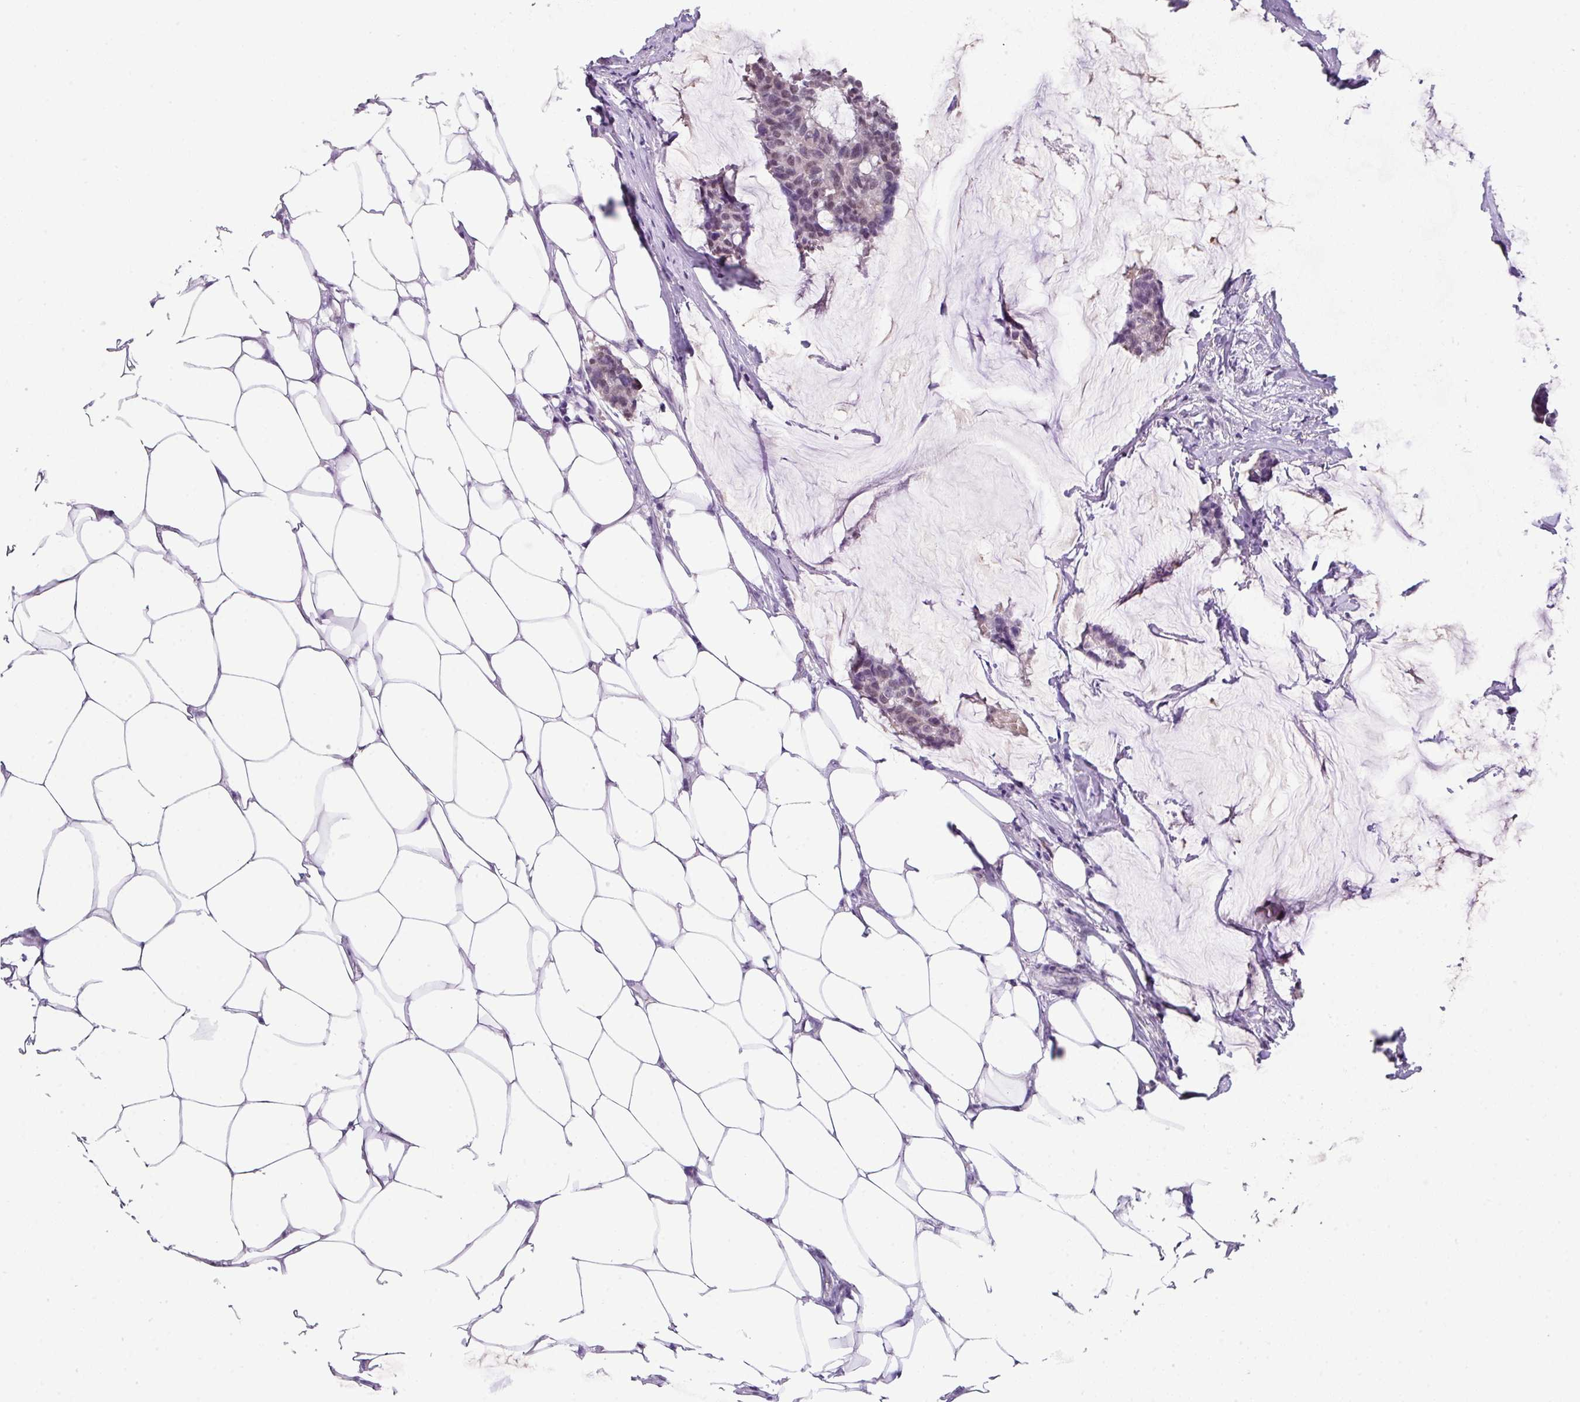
{"staining": {"intensity": "weak", "quantity": "25%-75%", "location": "nuclear"}, "tissue": "breast cancer", "cell_type": "Tumor cells", "image_type": "cancer", "snomed": [{"axis": "morphology", "description": "Duct carcinoma"}, {"axis": "topography", "description": "Breast"}], "caption": "IHC histopathology image of human breast cancer (infiltrating ductal carcinoma) stained for a protein (brown), which demonstrates low levels of weak nuclear staining in approximately 25%-75% of tumor cells.", "gene": "ZFP3", "patient": {"sex": "female", "age": 93}}